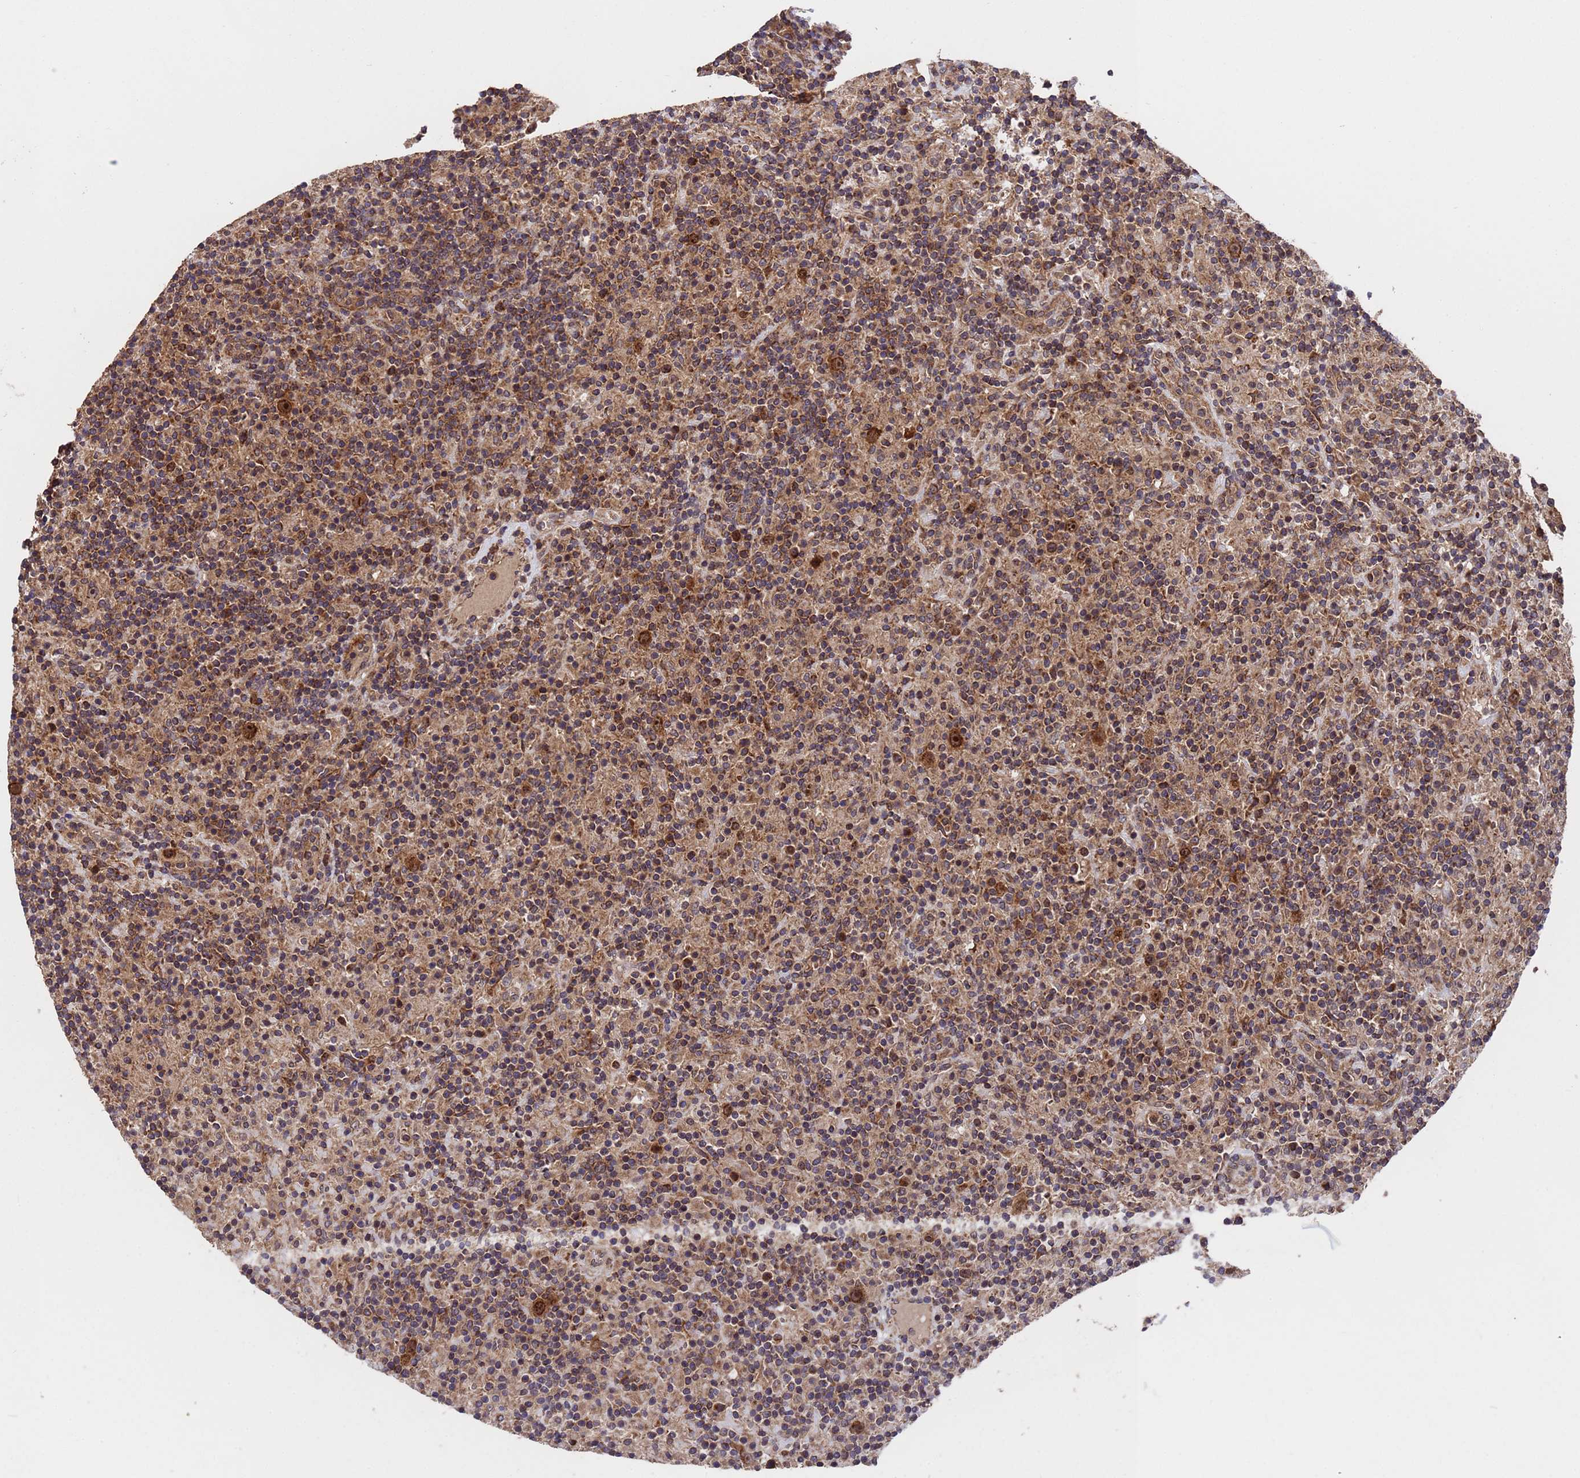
{"staining": {"intensity": "strong", "quantity": ">75%", "location": "cytoplasmic/membranous,nuclear"}, "tissue": "lymphoma", "cell_type": "Tumor cells", "image_type": "cancer", "snomed": [{"axis": "morphology", "description": "Hodgkin's disease, NOS"}, {"axis": "topography", "description": "Lymph node"}], "caption": "Protein staining of Hodgkin's disease tissue reveals strong cytoplasmic/membranous and nuclear positivity in approximately >75% of tumor cells.", "gene": "TSR3", "patient": {"sex": "male", "age": 70}}